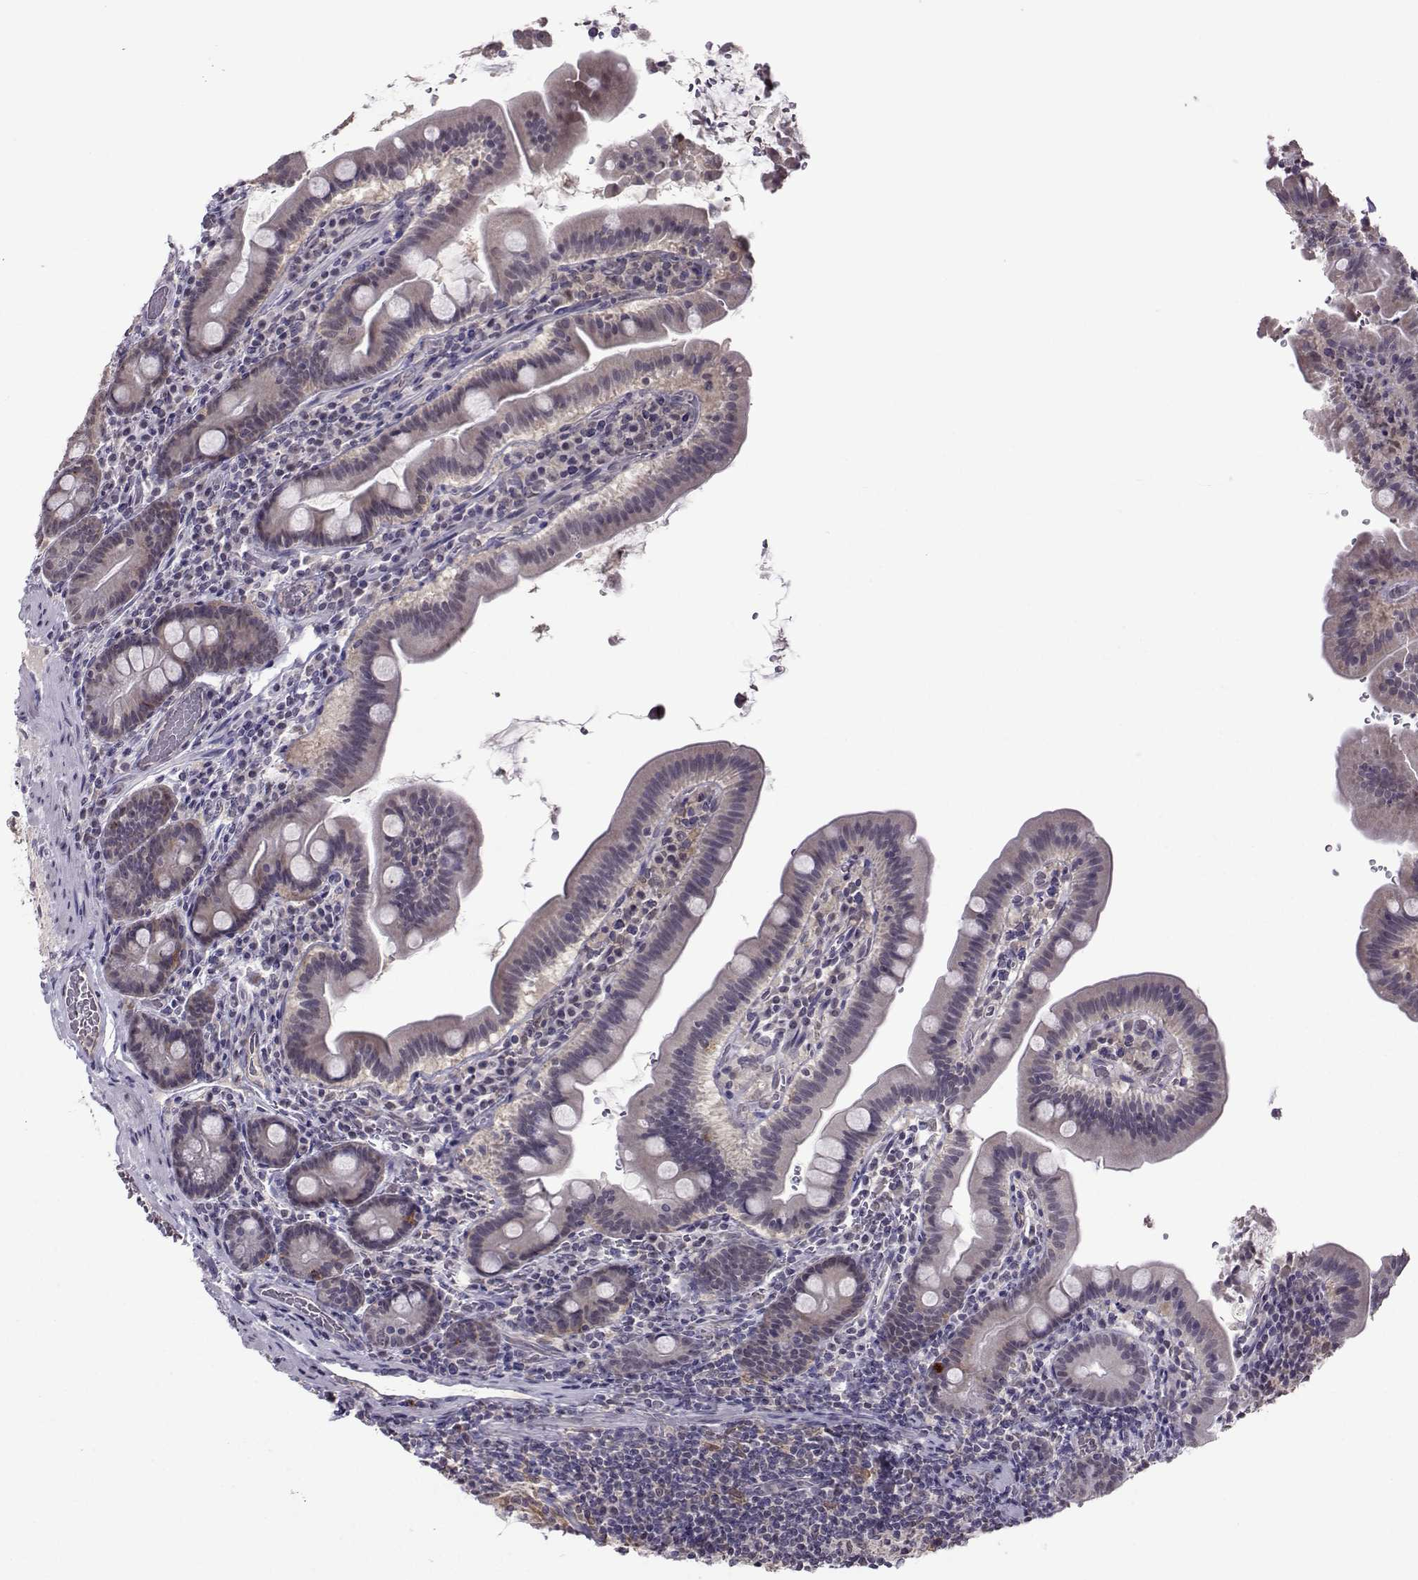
{"staining": {"intensity": "weak", "quantity": "25%-75%", "location": "cytoplasmic/membranous"}, "tissue": "small intestine", "cell_type": "Glandular cells", "image_type": "normal", "snomed": [{"axis": "morphology", "description": "Normal tissue, NOS"}, {"axis": "topography", "description": "Small intestine"}], "caption": "Small intestine stained for a protein (brown) exhibits weak cytoplasmic/membranous positive expression in approximately 25%-75% of glandular cells.", "gene": "DDX20", "patient": {"sex": "male", "age": 26}}